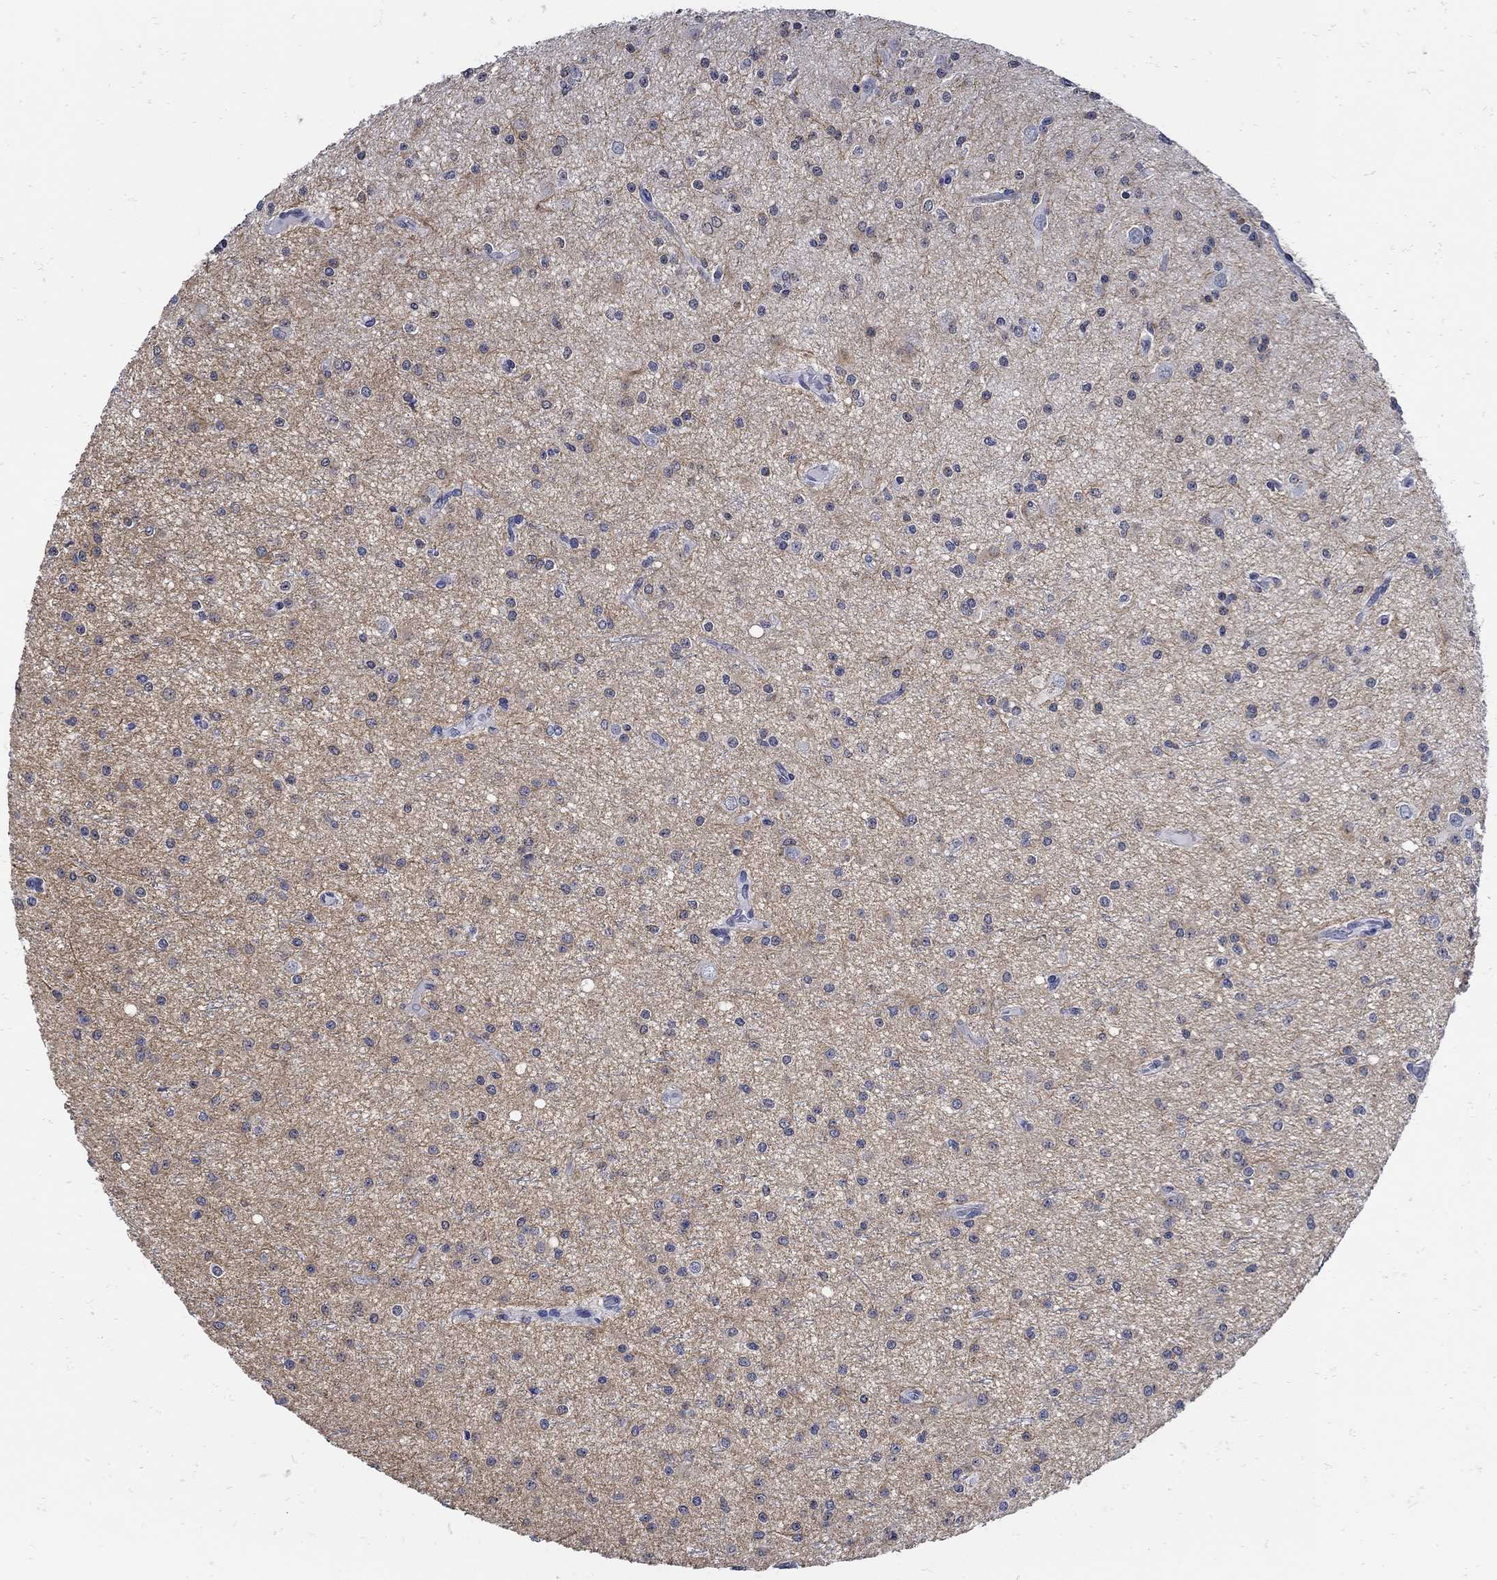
{"staining": {"intensity": "negative", "quantity": "none", "location": "none"}, "tissue": "glioma", "cell_type": "Tumor cells", "image_type": "cancer", "snomed": [{"axis": "morphology", "description": "Glioma, malignant, Low grade"}, {"axis": "topography", "description": "Brain"}], "caption": "This is a histopathology image of IHC staining of glioma, which shows no positivity in tumor cells.", "gene": "KCNN3", "patient": {"sex": "male", "age": 27}}